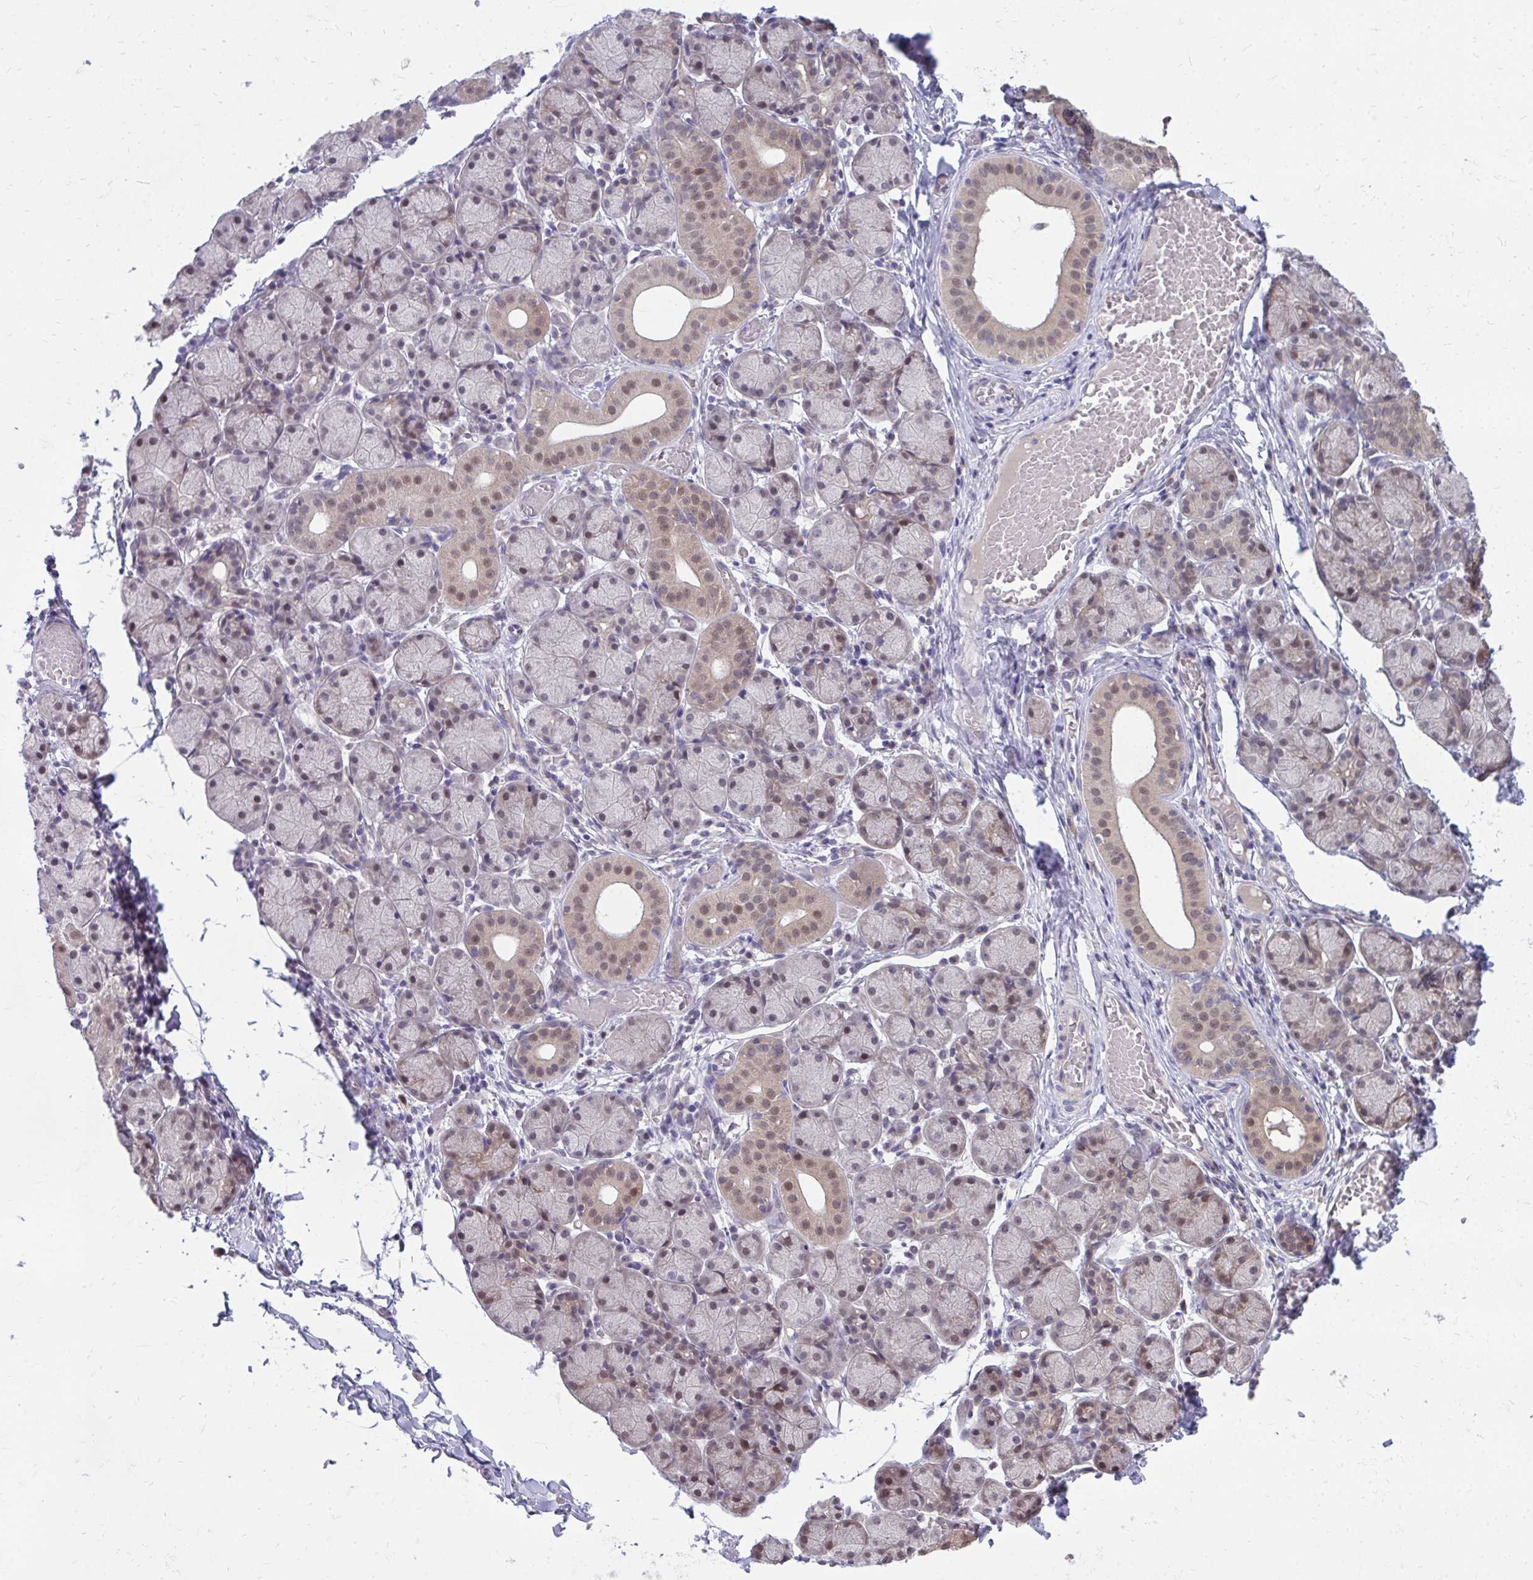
{"staining": {"intensity": "weak", "quantity": "25%-75%", "location": "nuclear"}, "tissue": "salivary gland", "cell_type": "Glandular cells", "image_type": "normal", "snomed": [{"axis": "morphology", "description": "Normal tissue, NOS"}, {"axis": "topography", "description": "Salivary gland"}], "caption": "Brown immunohistochemical staining in normal salivary gland displays weak nuclear positivity in about 25%-75% of glandular cells. (Stains: DAB (3,3'-diaminobenzidine) in brown, nuclei in blue, Microscopy: brightfield microscopy at high magnification).", "gene": "MROH8", "patient": {"sex": "female", "age": 24}}